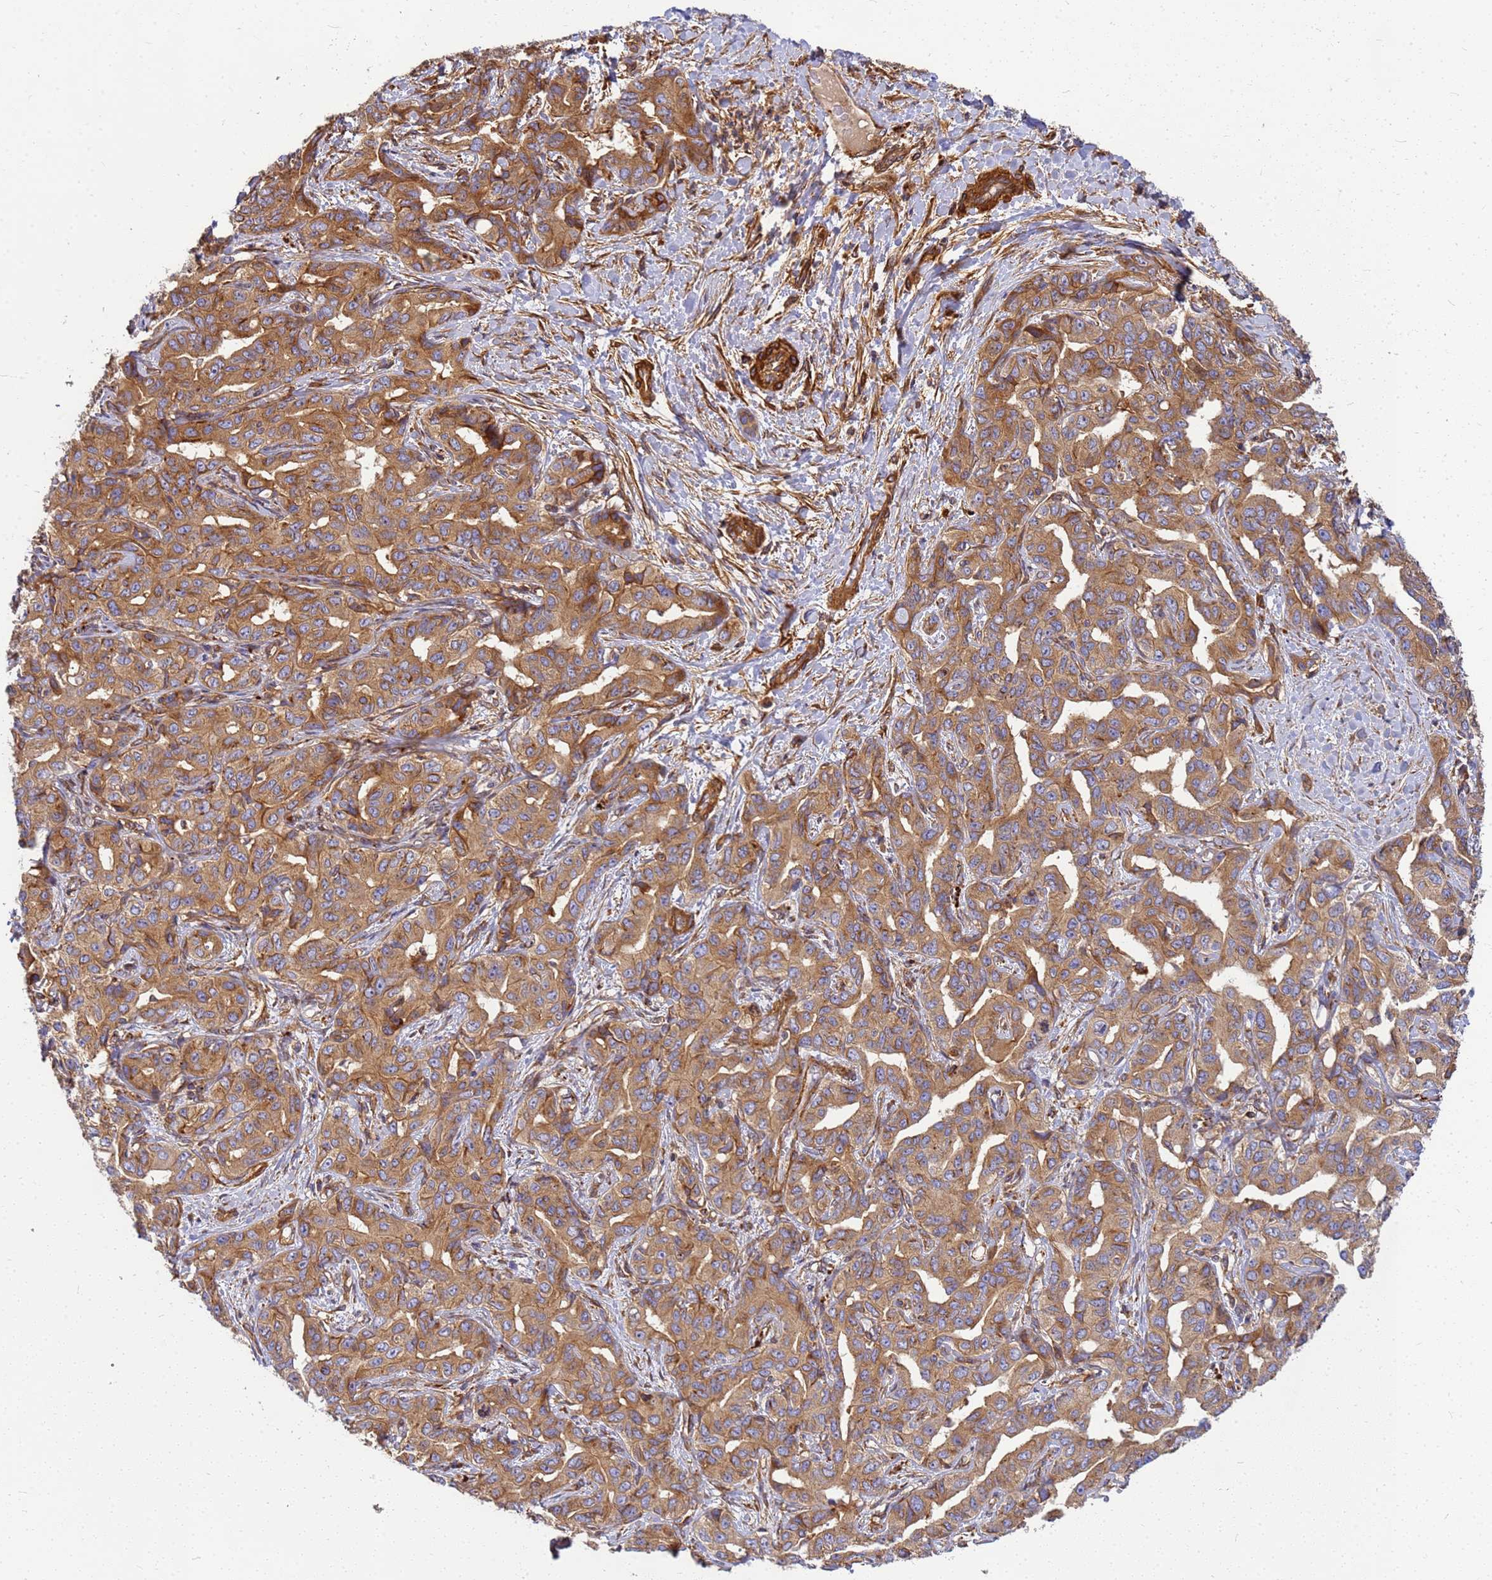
{"staining": {"intensity": "moderate", "quantity": ">75%", "location": "cytoplasmic/membranous"}, "tissue": "liver cancer", "cell_type": "Tumor cells", "image_type": "cancer", "snomed": [{"axis": "morphology", "description": "Cholangiocarcinoma"}, {"axis": "topography", "description": "Liver"}], "caption": "DAB (3,3'-diaminobenzidine) immunohistochemical staining of cholangiocarcinoma (liver) reveals moderate cytoplasmic/membranous protein positivity in approximately >75% of tumor cells. Immunohistochemistry stains the protein of interest in brown and the nuclei are stained blue.", "gene": "C2CD5", "patient": {"sex": "male", "age": 59}}